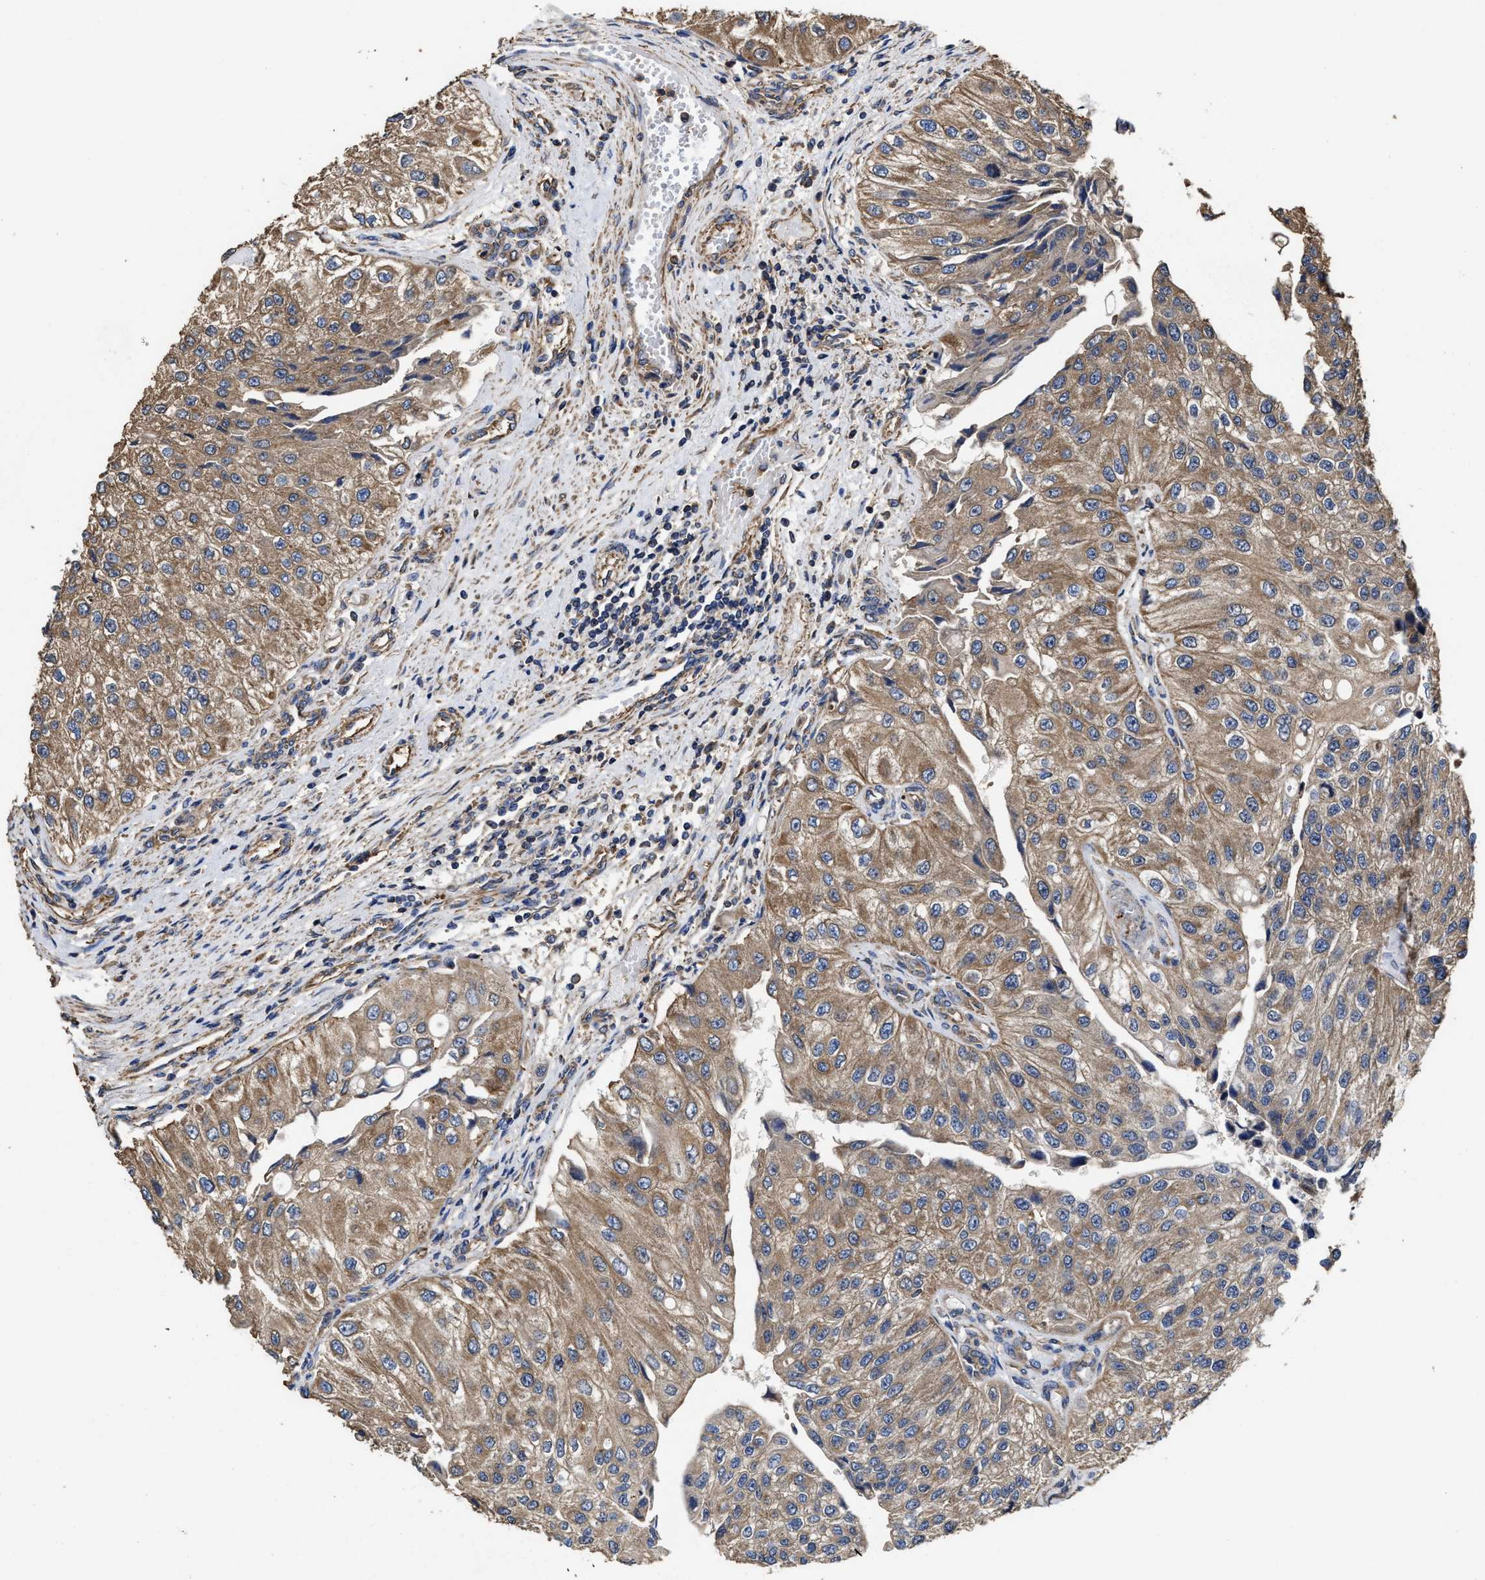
{"staining": {"intensity": "moderate", "quantity": ">75%", "location": "cytoplasmic/membranous"}, "tissue": "urothelial cancer", "cell_type": "Tumor cells", "image_type": "cancer", "snomed": [{"axis": "morphology", "description": "Urothelial carcinoma, High grade"}, {"axis": "topography", "description": "Kidney"}, {"axis": "topography", "description": "Urinary bladder"}], "caption": "Protein expression analysis of human high-grade urothelial carcinoma reveals moderate cytoplasmic/membranous staining in approximately >75% of tumor cells.", "gene": "SFXN4", "patient": {"sex": "male", "age": 77}}